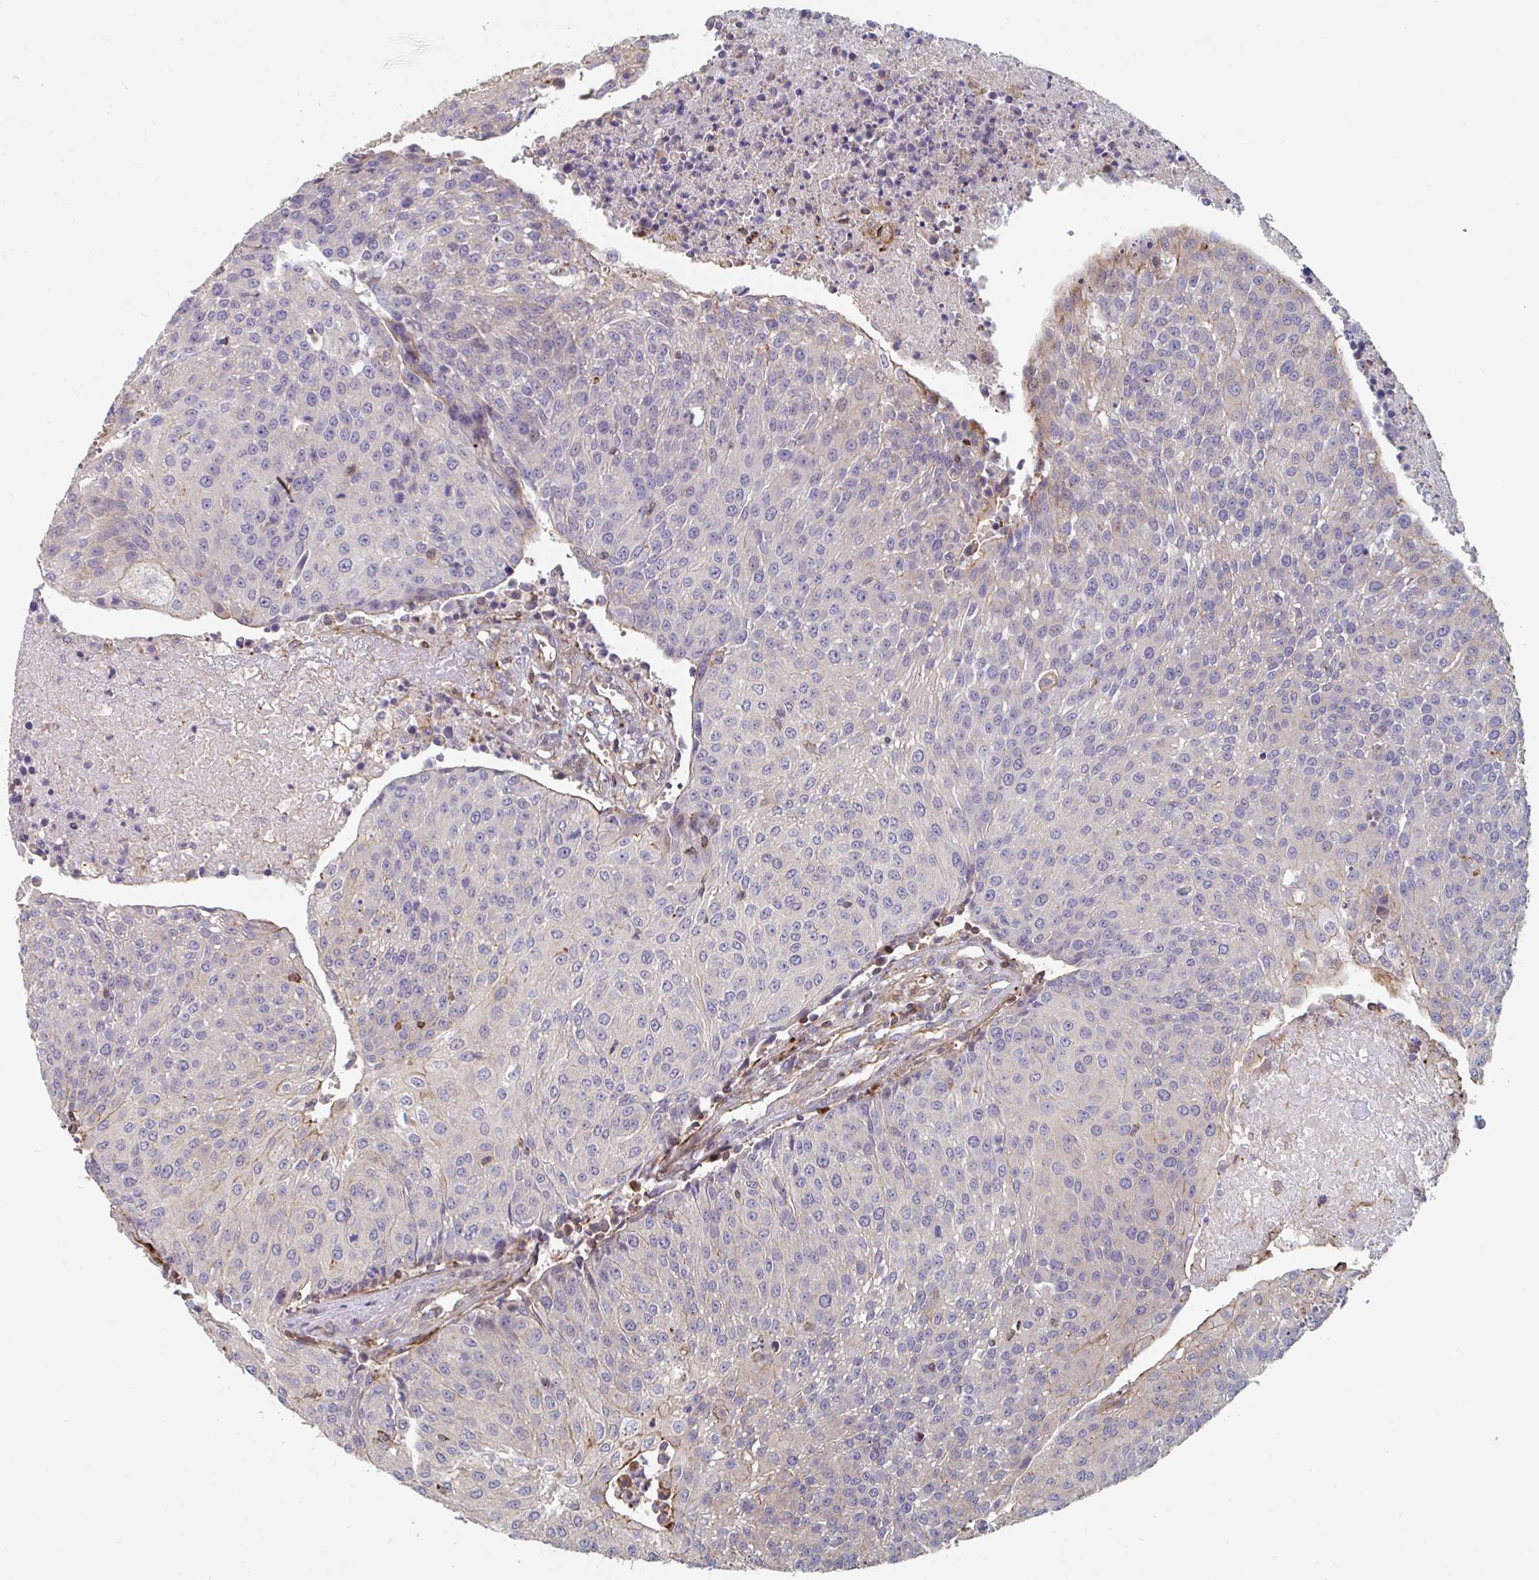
{"staining": {"intensity": "weak", "quantity": "<25%", "location": "cytoplasmic/membranous"}, "tissue": "urothelial cancer", "cell_type": "Tumor cells", "image_type": "cancer", "snomed": [{"axis": "morphology", "description": "Urothelial carcinoma, High grade"}, {"axis": "topography", "description": "Urinary bladder"}], "caption": "Human high-grade urothelial carcinoma stained for a protein using IHC displays no expression in tumor cells.", "gene": "FZD2", "patient": {"sex": "female", "age": 85}}